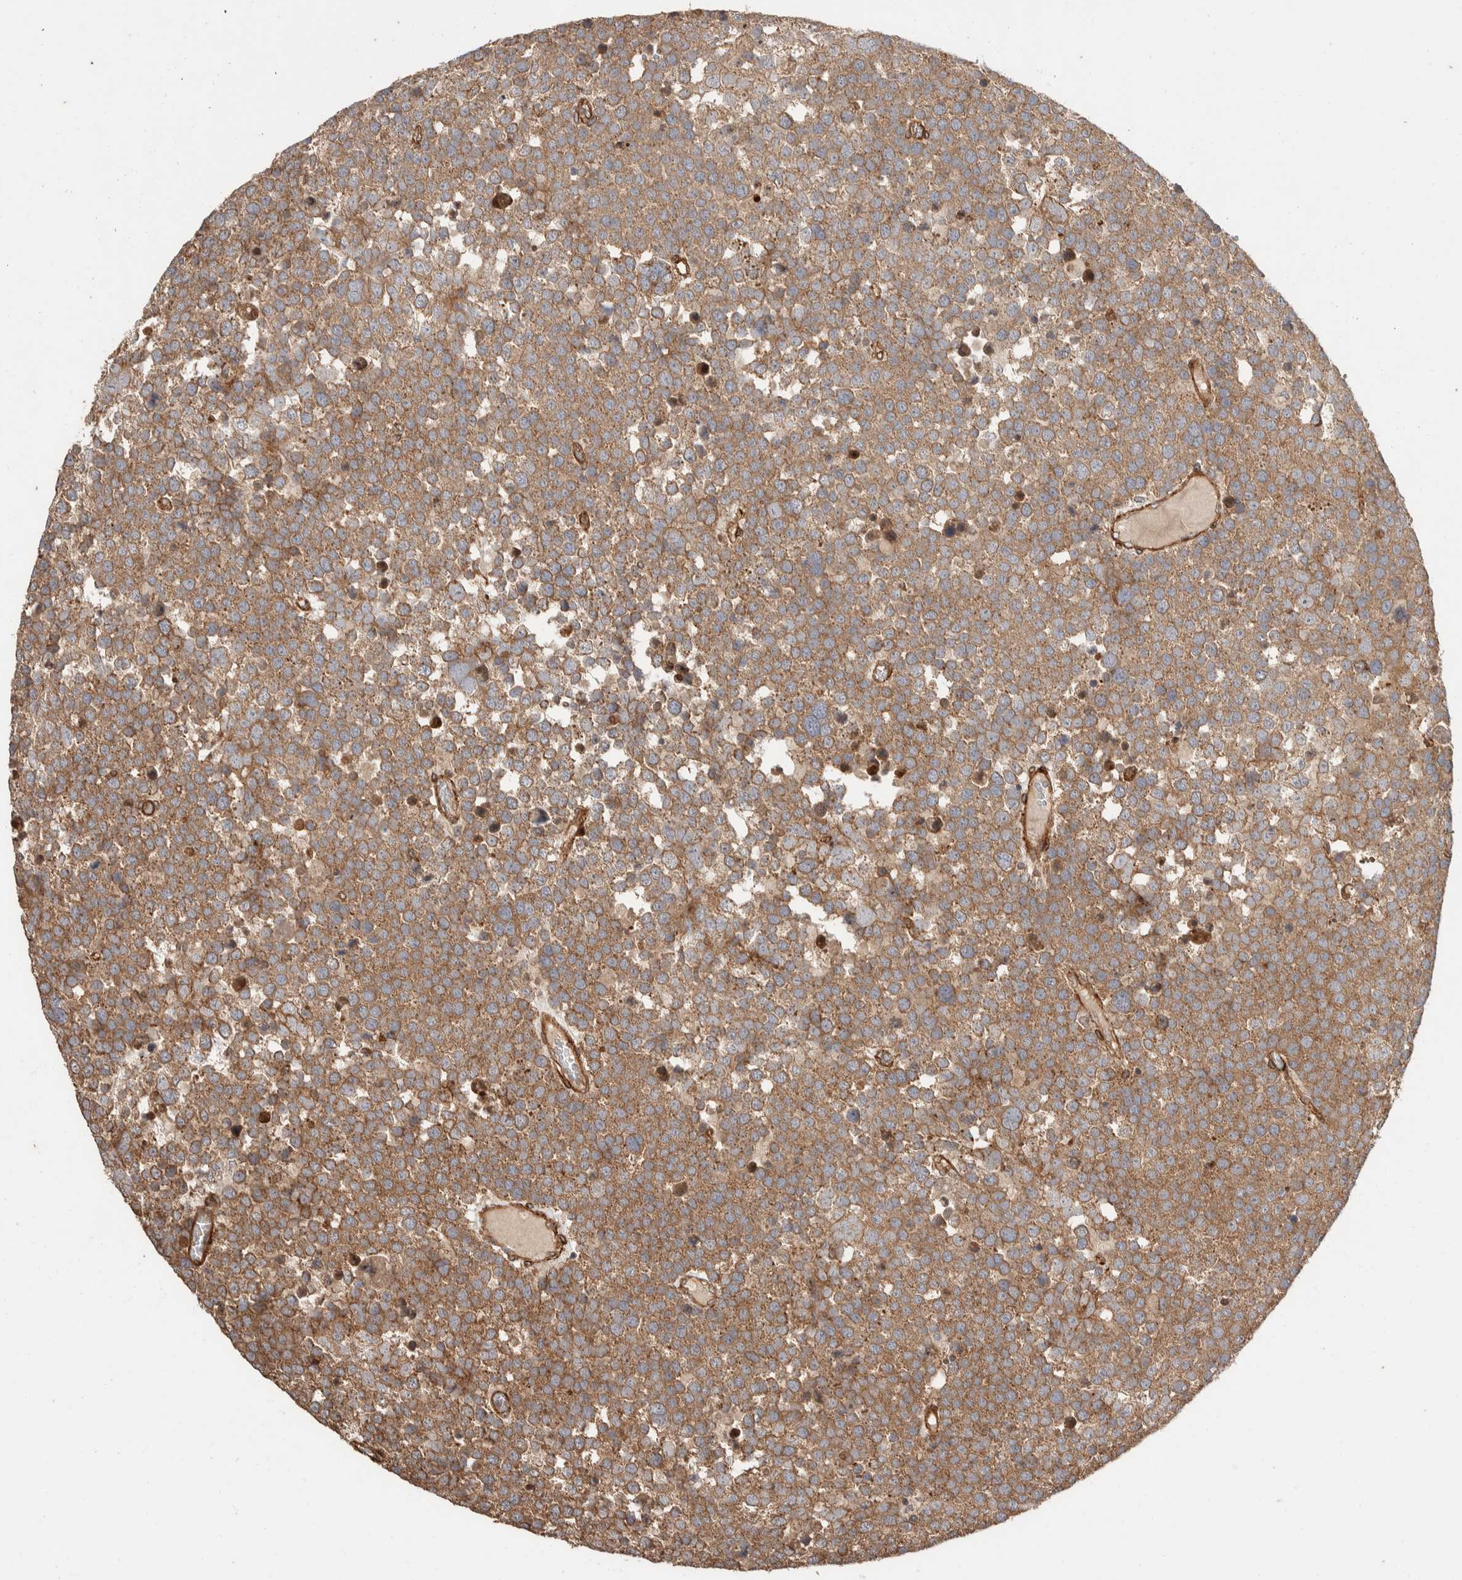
{"staining": {"intensity": "moderate", "quantity": ">75%", "location": "cytoplasmic/membranous"}, "tissue": "testis cancer", "cell_type": "Tumor cells", "image_type": "cancer", "snomed": [{"axis": "morphology", "description": "Seminoma, NOS"}, {"axis": "topography", "description": "Testis"}], "caption": "Immunohistochemistry (IHC) (DAB) staining of testis cancer displays moderate cytoplasmic/membranous protein staining in approximately >75% of tumor cells.", "gene": "ERC1", "patient": {"sex": "male", "age": 71}}